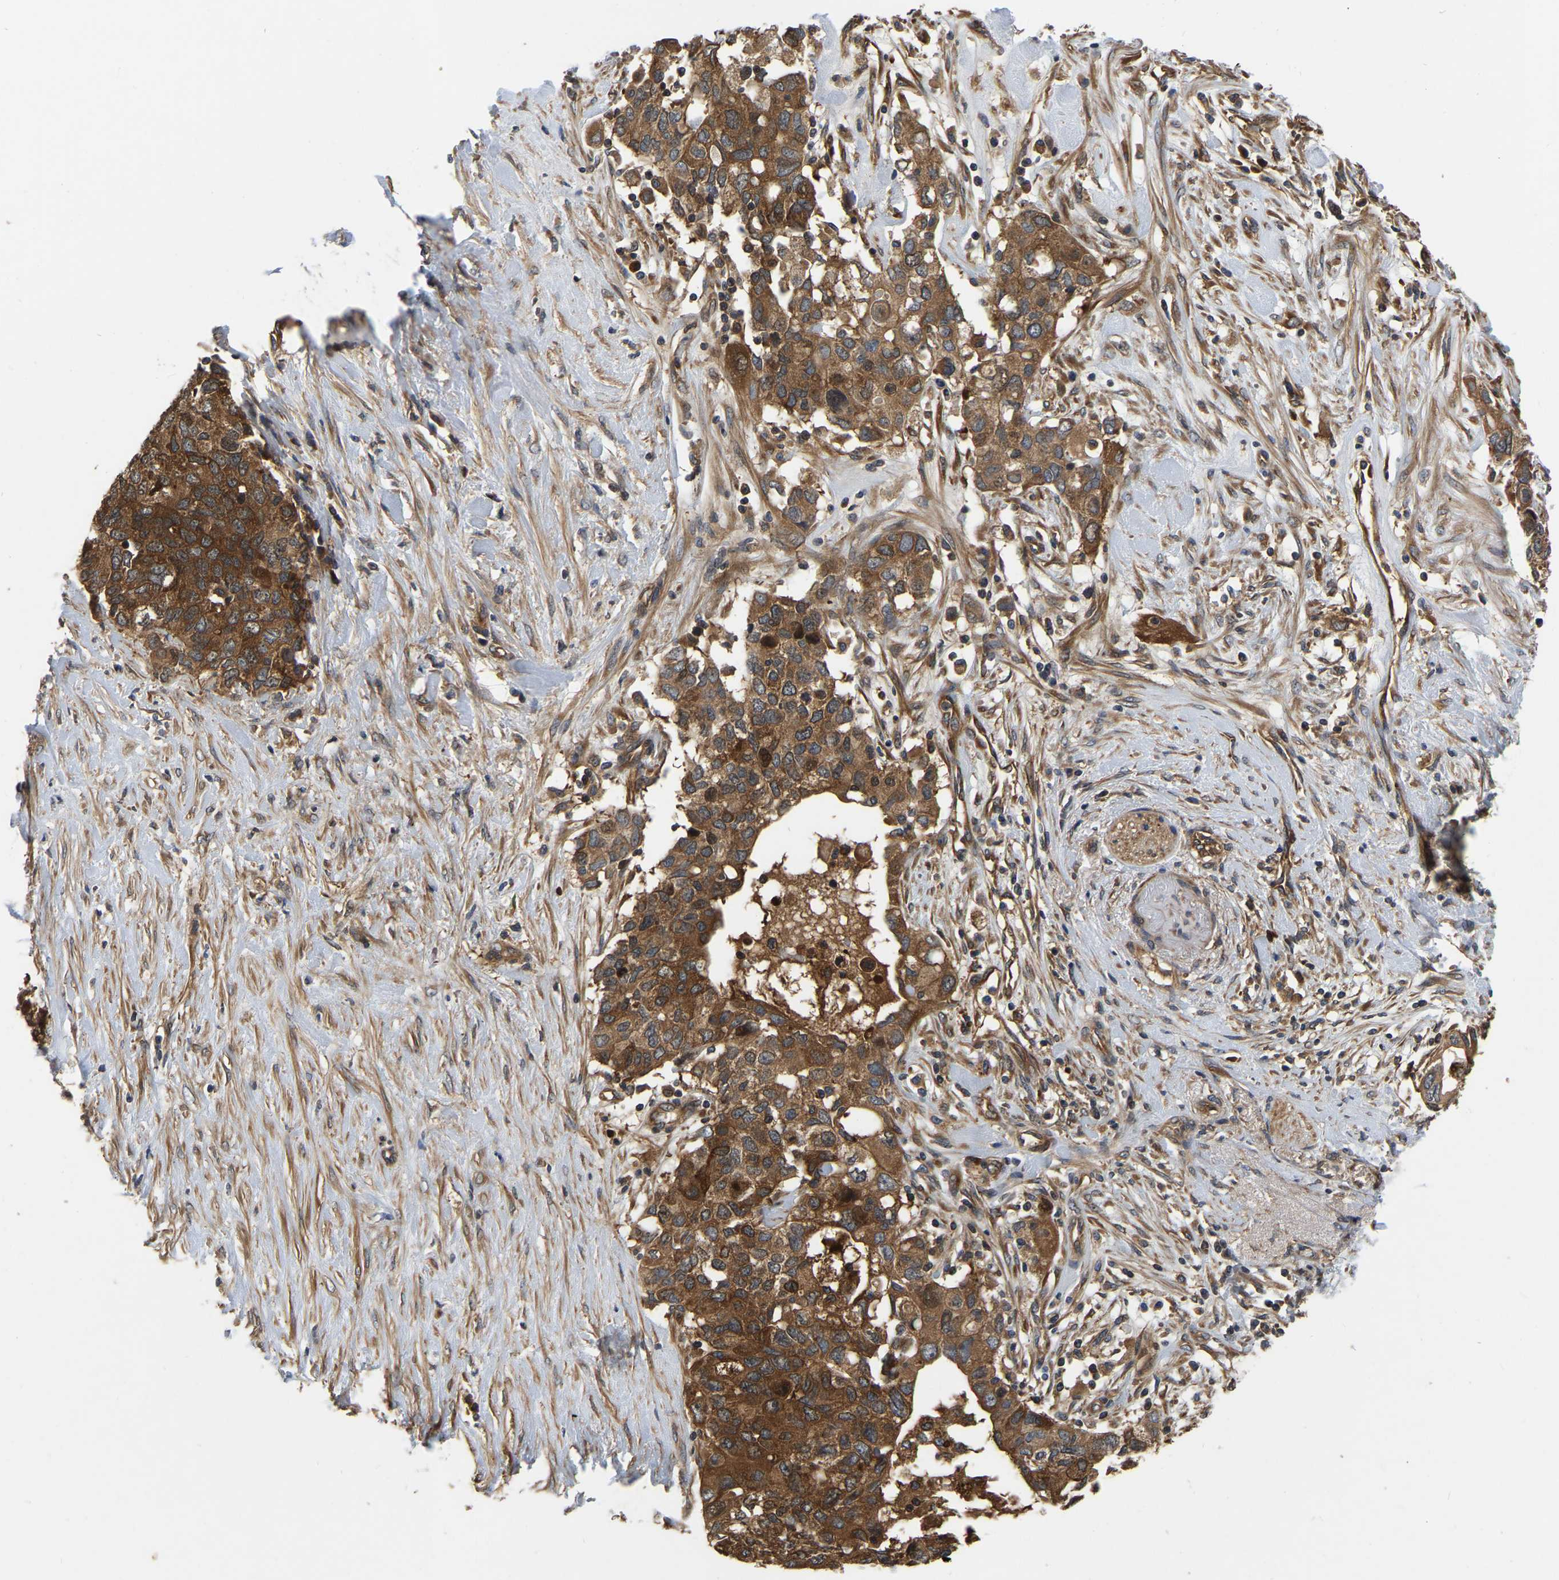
{"staining": {"intensity": "strong", "quantity": ">75%", "location": "cytoplasmic/membranous"}, "tissue": "pancreatic cancer", "cell_type": "Tumor cells", "image_type": "cancer", "snomed": [{"axis": "morphology", "description": "Adenocarcinoma, NOS"}, {"axis": "topography", "description": "Pancreas"}], "caption": "Tumor cells demonstrate high levels of strong cytoplasmic/membranous positivity in approximately >75% of cells in human adenocarcinoma (pancreatic).", "gene": "GARS1", "patient": {"sex": "female", "age": 56}}